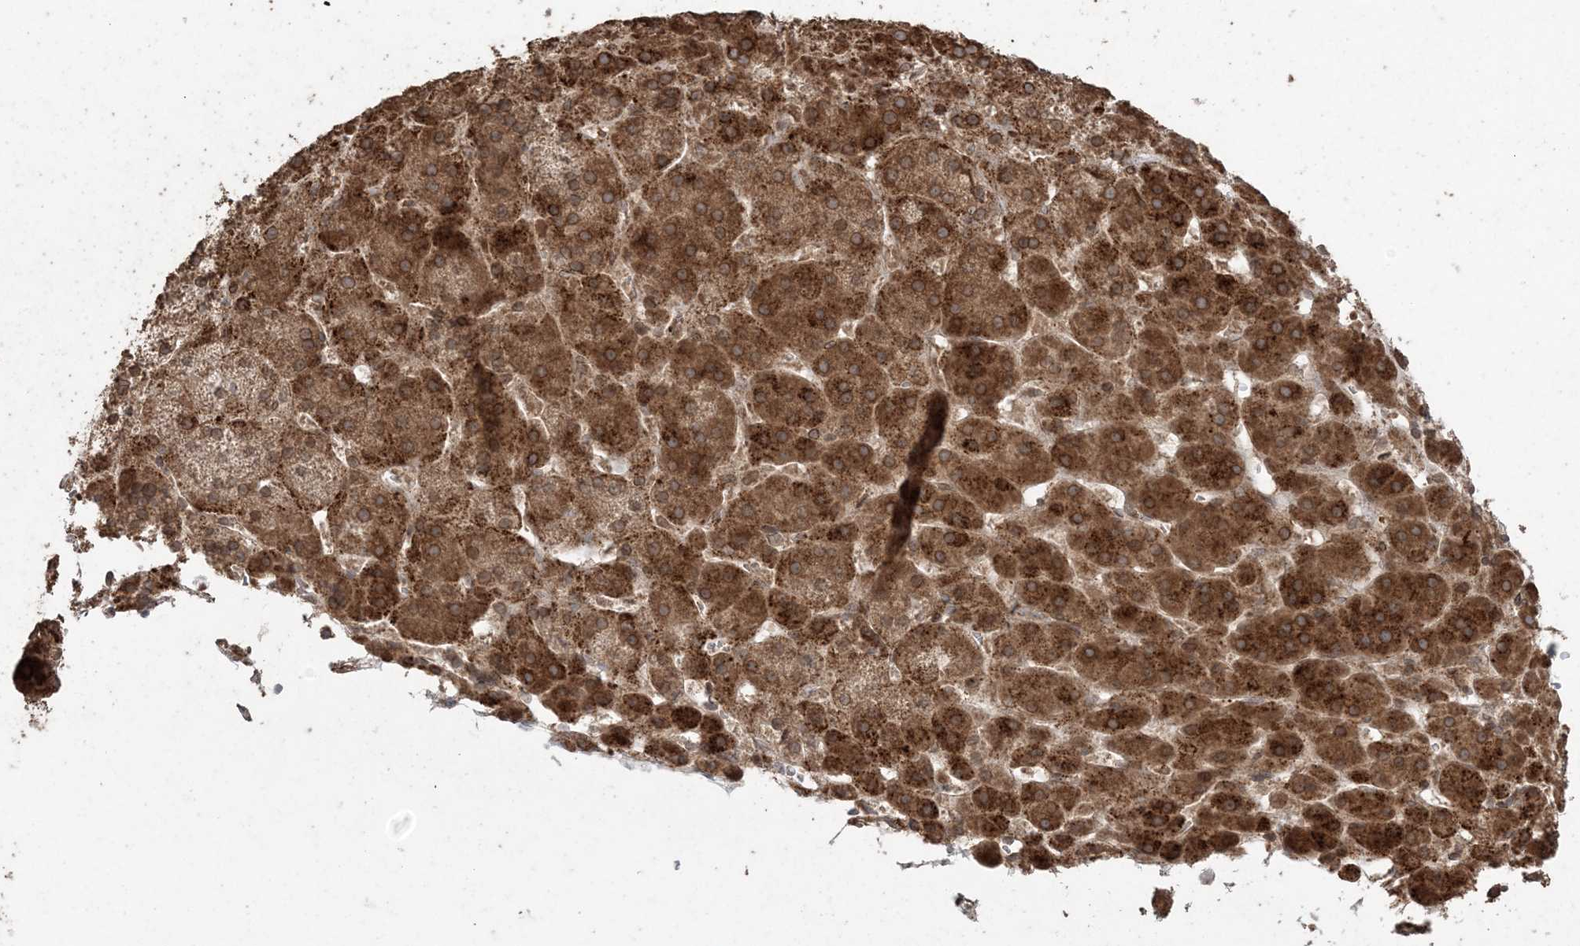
{"staining": {"intensity": "strong", "quantity": ">75%", "location": "cytoplasmic/membranous"}, "tissue": "adrenal gland", "cell_type": "Glandular cells", "image_type": "normal", "snomed": [{"axis": "morphology", "description": "Normal tissue, NOS"}, {"axis": "topography", "description": "Adrenal gland"}], "caption": "Unremarkable adrenal gland shows strong cytoplasmic/membranous positivity in approximately >75% of glandular cells, visualized by immunohistochemistry.", "gene": "DDX19B", "patient": {"sex": "female", "age": 57}}